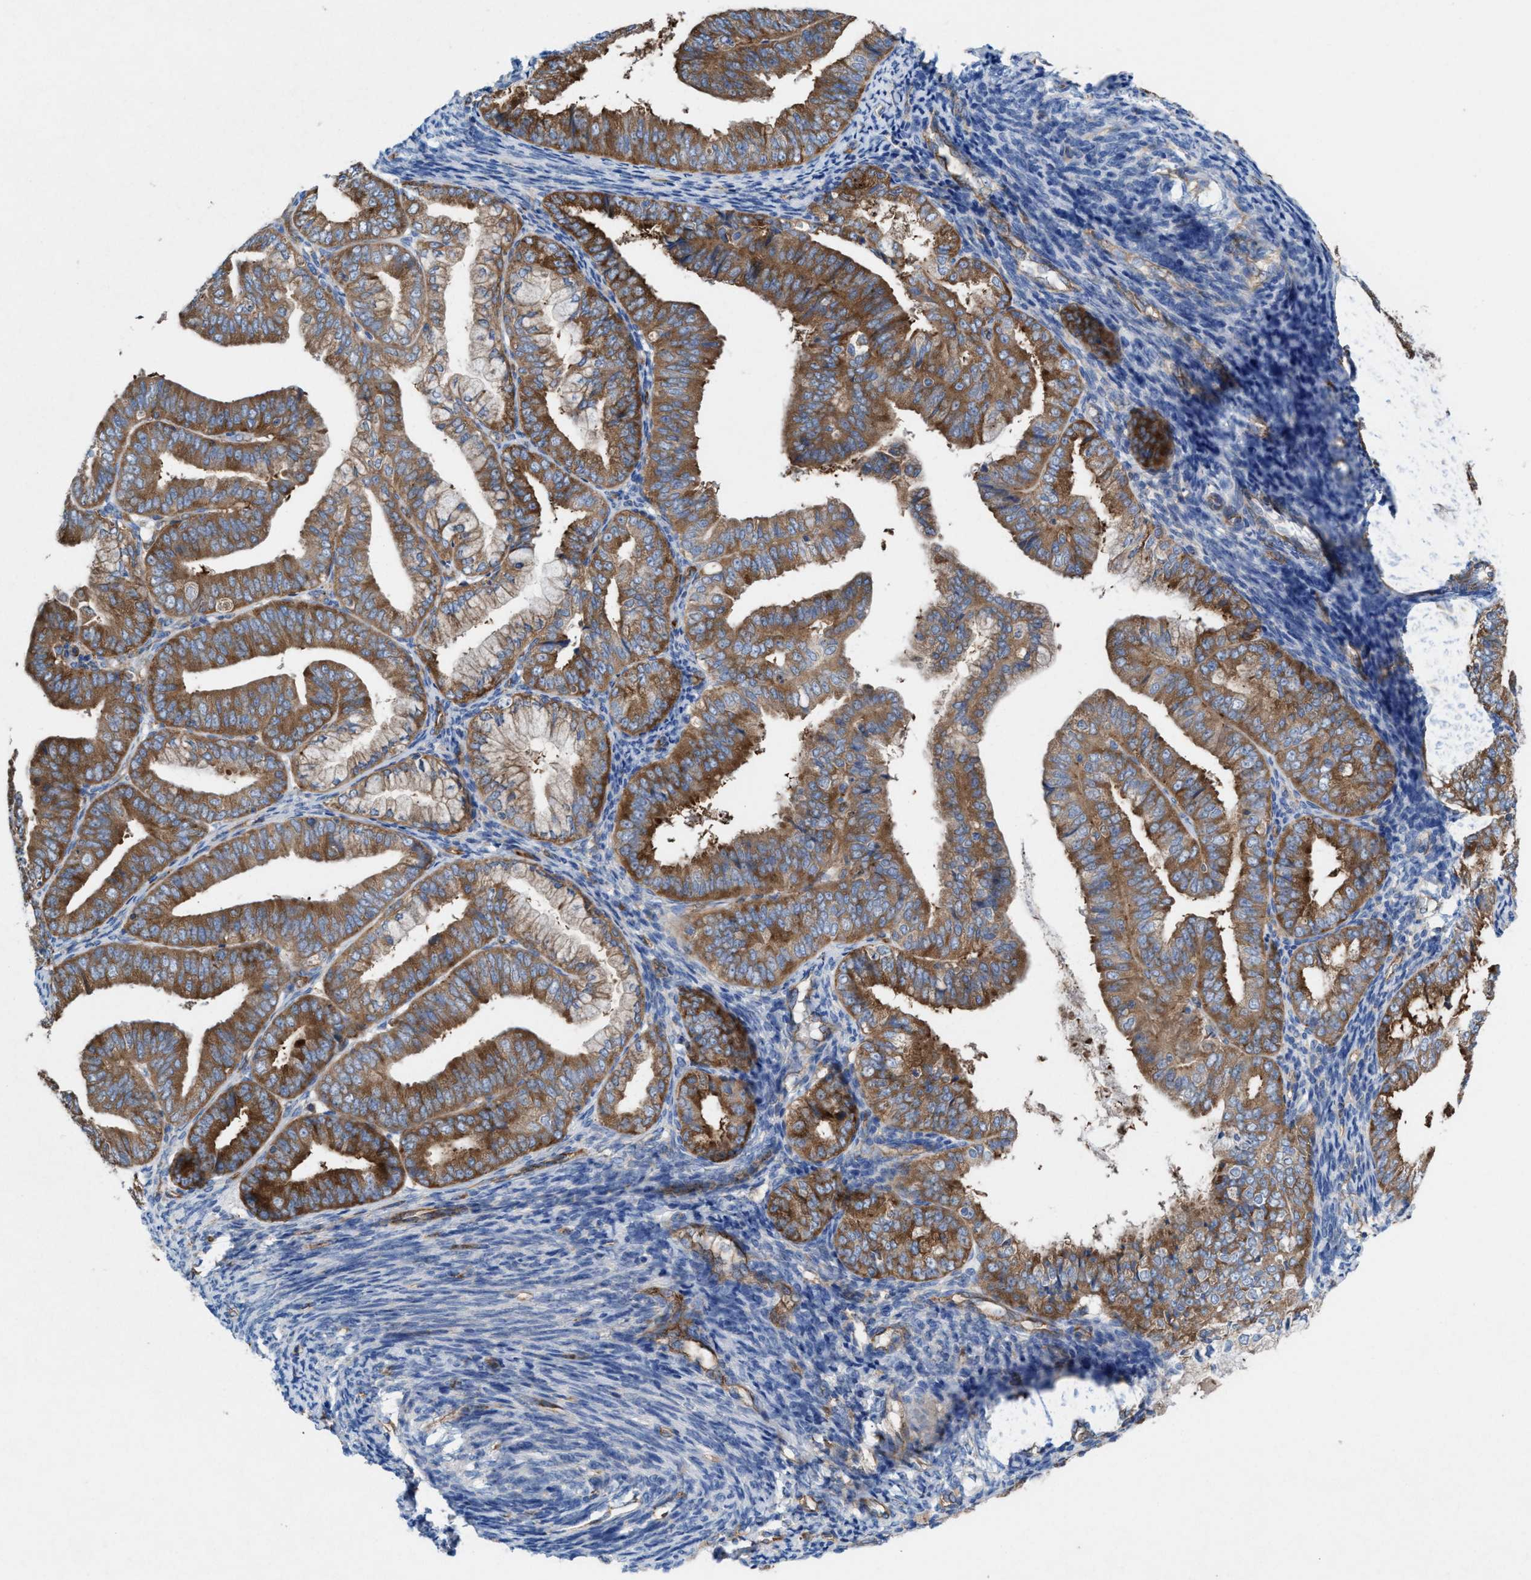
{"staining": {"intensity": "strong", "quantity": ">75%", "location": "cytoplasmic/membranous"}, "tissue": "endometrial cancer", "cell_type": "Tumor cells", "image_type": "cancer", "snomed": [{"axis": "morphology", "description": "Adenocarcinoma, NOS"}, {"axis": "topography", "description": "Endometrium"}], "caption": "The image displays immunohistochemical staining of endometrial cancer. There is strong cytoplasmic/membranous staining is seen in about >75% of tumor cells.", "gene": "NYAP1", "patient": {"sex": "female", "age": 63}}